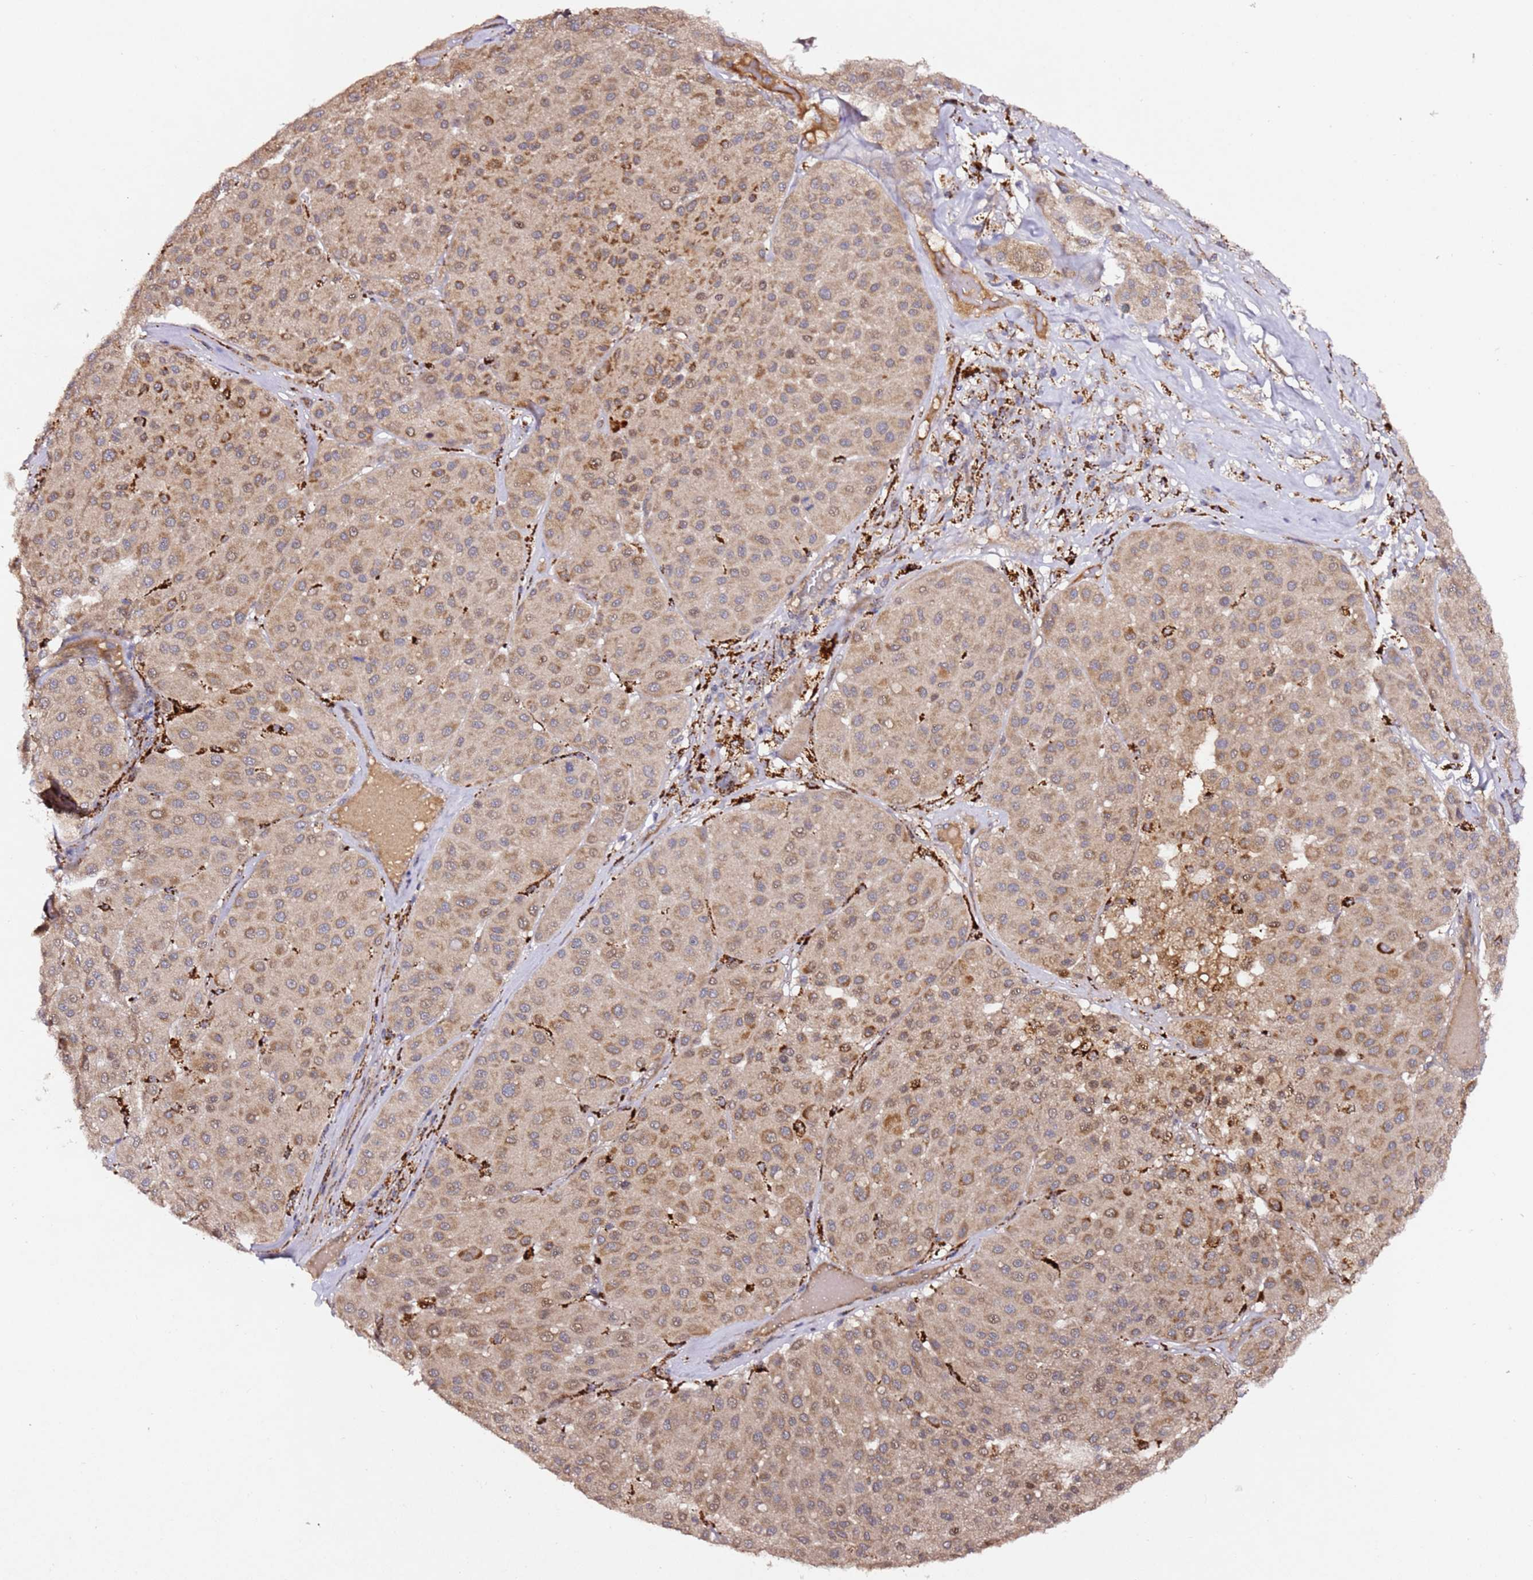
{"staining": {"intensity": "moderate", "quantity": ">75%", "location": "cytoplasmic/membranous"}, "tissue": "melanoma", "cell_type": "Tumor cells", "image_type": "cancer", "snomed": [{"axis": "morphology", "description": "Malignant melanoma, Metastatic site"}, {"axis": "topography", "description": "Smooth muscle"}], "caption": "This image displays melanoma stained with immunohistochemistry (IHC) to label a protein in brown. The cytoplasmic/membranous of tumor cells show moderate positivity for the protein. Nuclei are counter-stained blue.", "gene": "ALG11", "patient": {"sex": "male", "age": 41}}